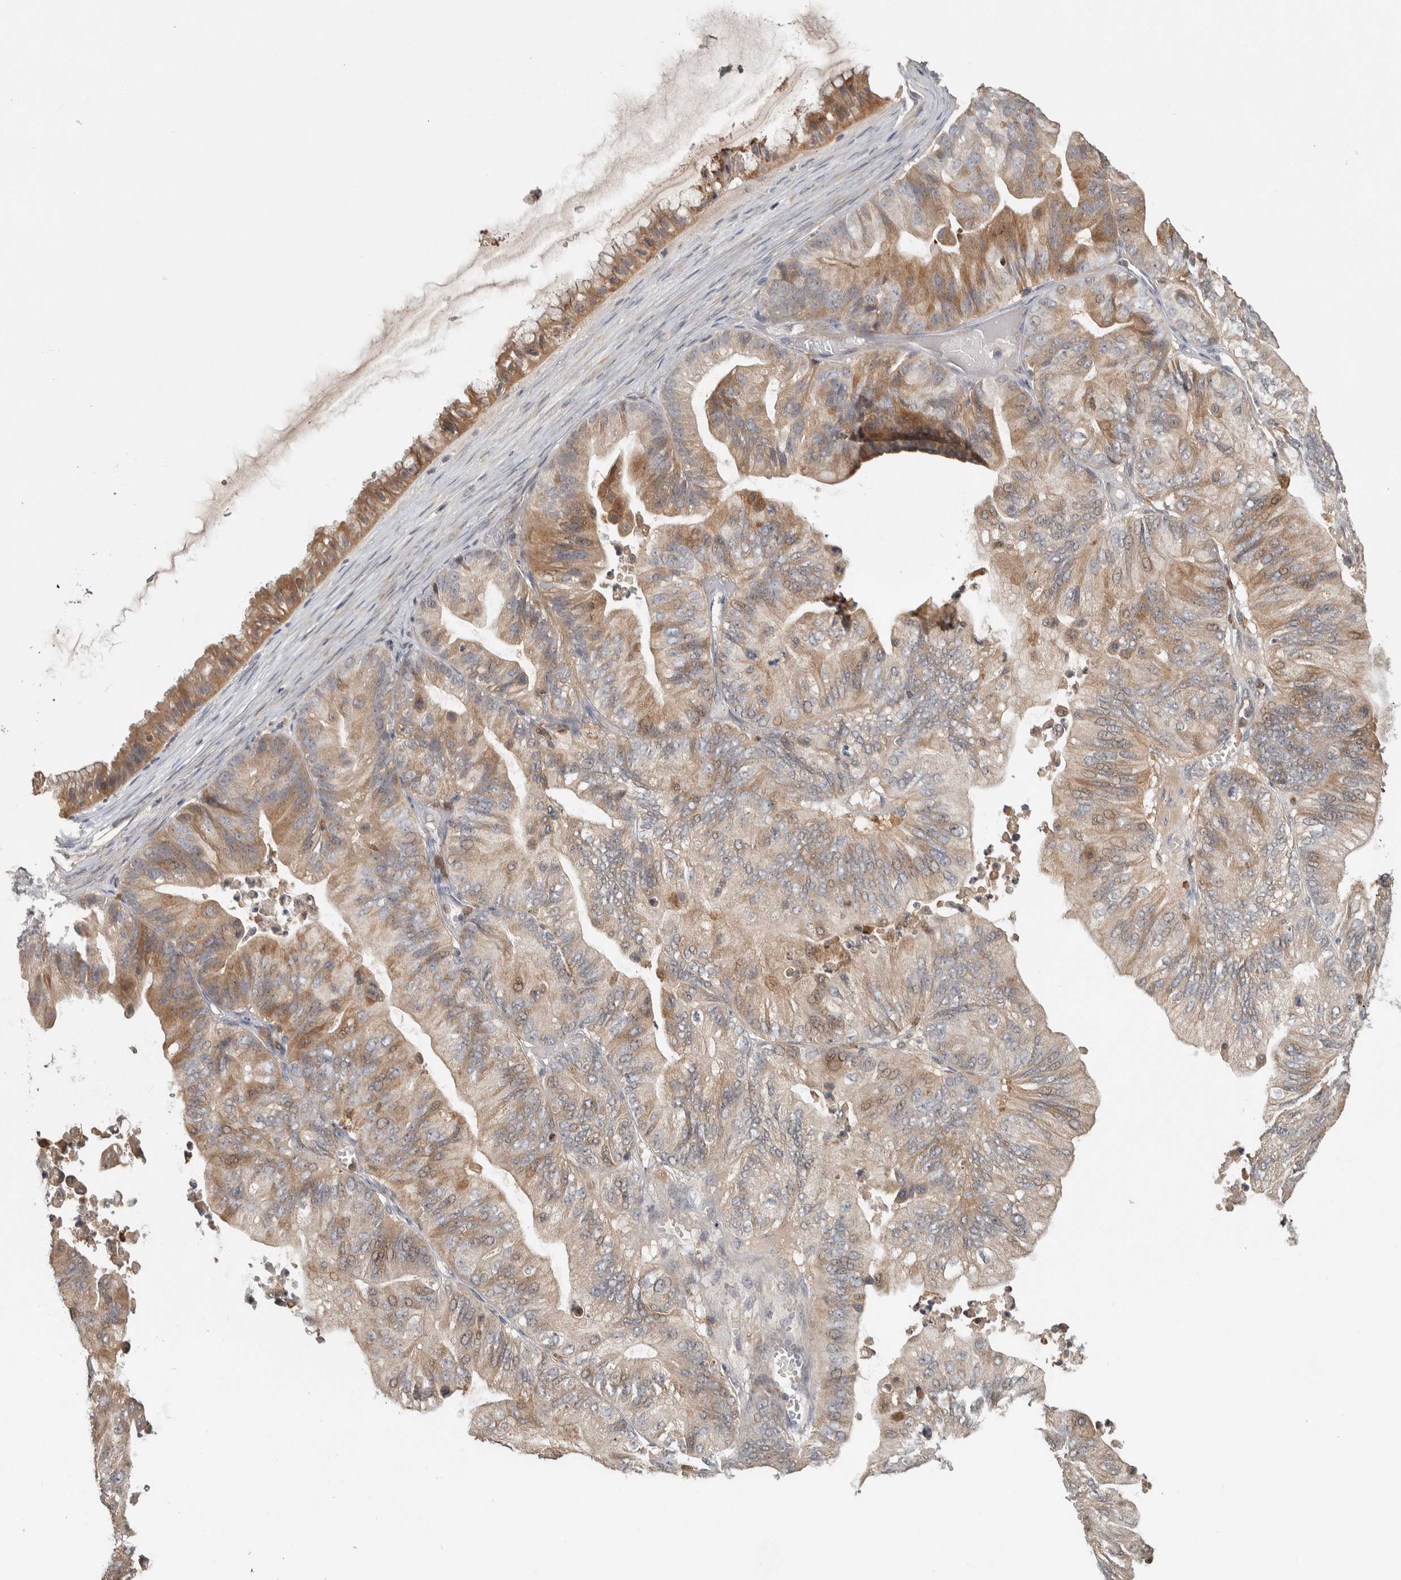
{"staining": {"intensity": "moderate", "quantity": "25%-75%", "location": "cytoplasmic/membranous"}, "tissue": "ovarian cancer", "cell_type": "Tumor cells", "image_type": "cancer", "snomed": [{"axis": "morphology", "description": "Cystadenocarcinoma, mucinous, NOS"}, {"axis": "topography", "description": "Ovary"}], "caption": "Human mucinous cystadenocarcinoma (ovarian) stained for a protein (brown) exhibits moderate cytoplasmic/membranous positive expression in approximately 25%-75% of tumor cells.", "gene": "EIF3H", "patient": {"sex": "female", "age": 61}}